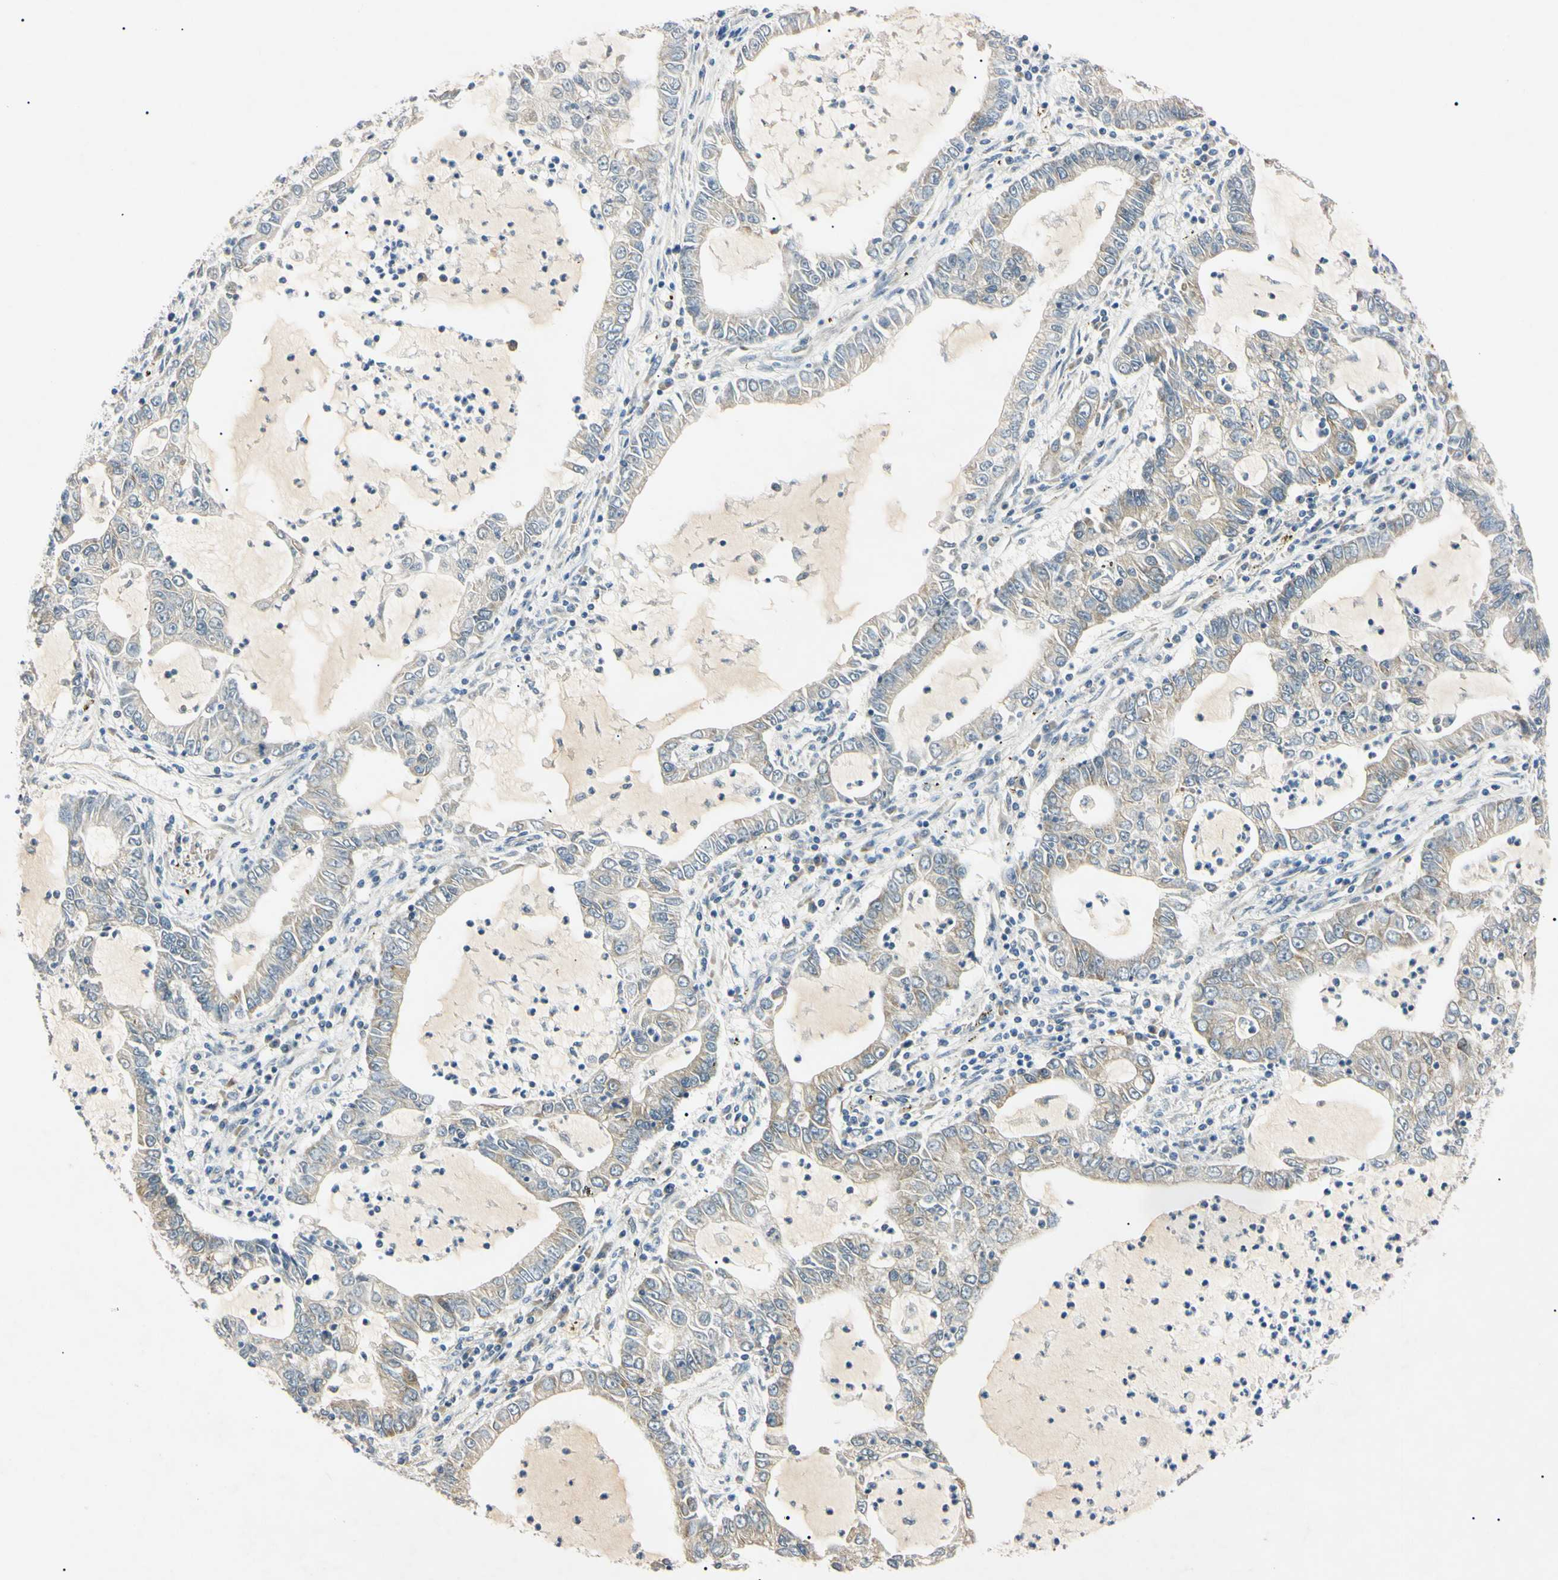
{"staining": {"intensity": "weak", "quantity": ">75%", "location": "cytoplasmic/membranous"}, "tissue": "lung cancer", "cell_type": "Tumor cells", "image_type": "cancer", "snomed": [{"axis": "morphology", "description": "Adenocarcinoma, NOS"}, {"axis": "topography", "description": "Lung"}], "caption": "Immunohistochemical staining of lung adenocarcinoma exhibits weak cytoplasmic/membranous protein expression in approximately >75% of tumor cells.", "gene": "DNAJB12", "patient": {"sex": "female", "age": 51}}